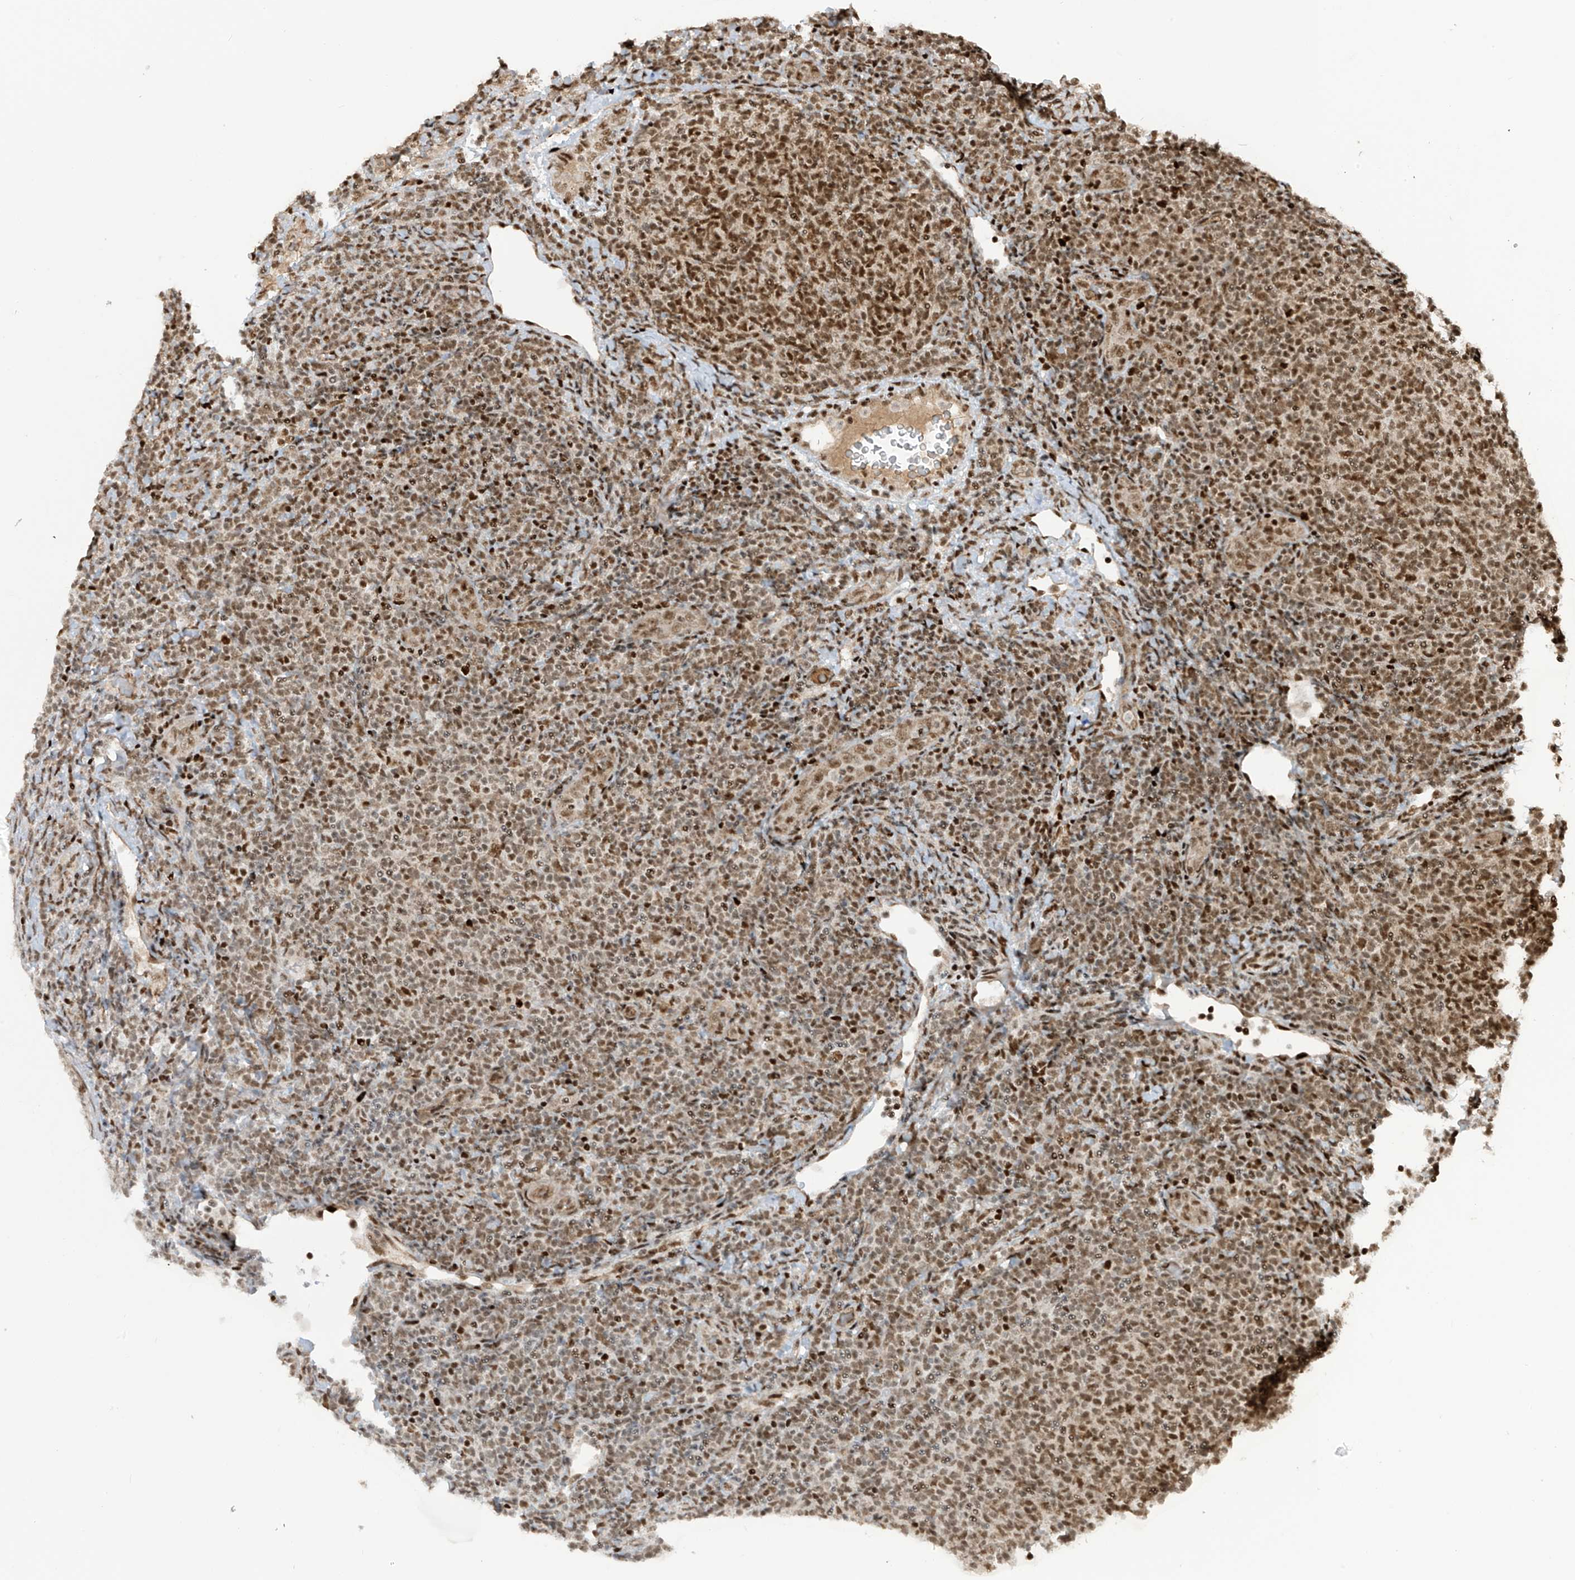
{"staining": {"intensity": "moderate", "quantity": ">75%", "location": "nuclear"}, "tissue": "lymphoma", "cell_type": "Tumor cells", "image_type": "cancer", "snomed": [{"axis": "morphology", "description": "Malignant lymphoma, non-Hodgkin's type, Low grade"}, {"axis": "topography", "description": "Lymph node"}], "caption": "Low-grade malignant lymphoma, non-Hodgkin's type stained with DAB immunohistochemistry reveals medium levels of moderate nuclear positivity in about >75% of tumor cells.", "gene": "ARHGEF3", "patient": {"sex": "male", "age": 66}}